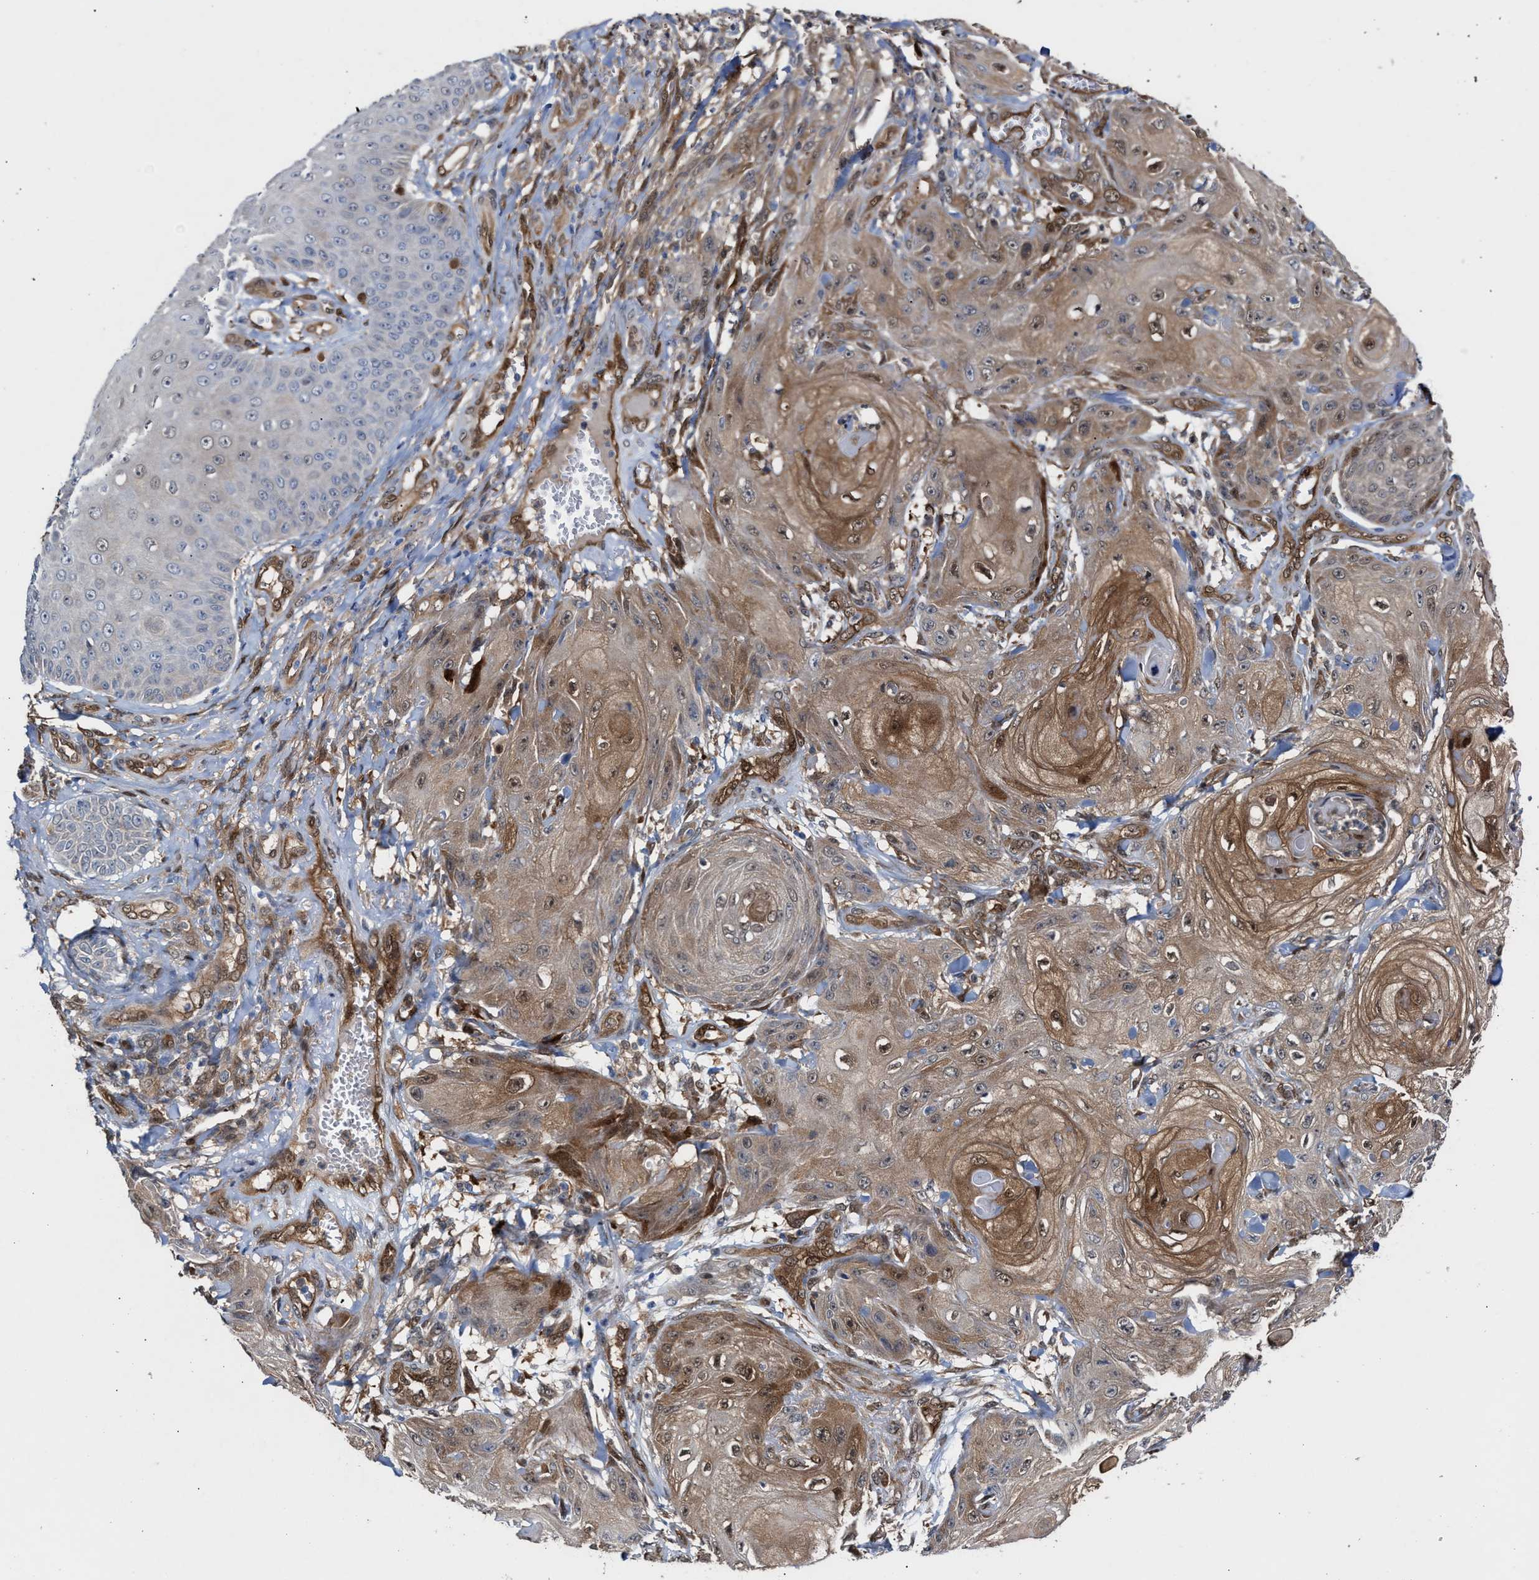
{"staining": {"intensity": "moderate", "quantity": "25%-75%", "location": "cytoplasmic/membranous,nuclear"}, "tissue": "skin cancer", "cell_type": "Tumor cells", "image_type": "cancer", "snomed": [{"axis": "morphology", "description": "Squamous cell carcinoma, NOS"}, {"axis": "topography", "description": "Skin"}], "caption": "Tumor cells display medium levels of moderate cytoplasmic/membranous and nuclear expression in about 25%-75% of cells in human squamous cell carcinoma (skin). The staining is performed using DAB (3,3'-diaminobenzidine) brown chromogen to label protein expression. The nuclei are counter-stained blue using hematoxylin.", "gene": "TP53I3", "patient": {"sex": "male", "age": 74}}